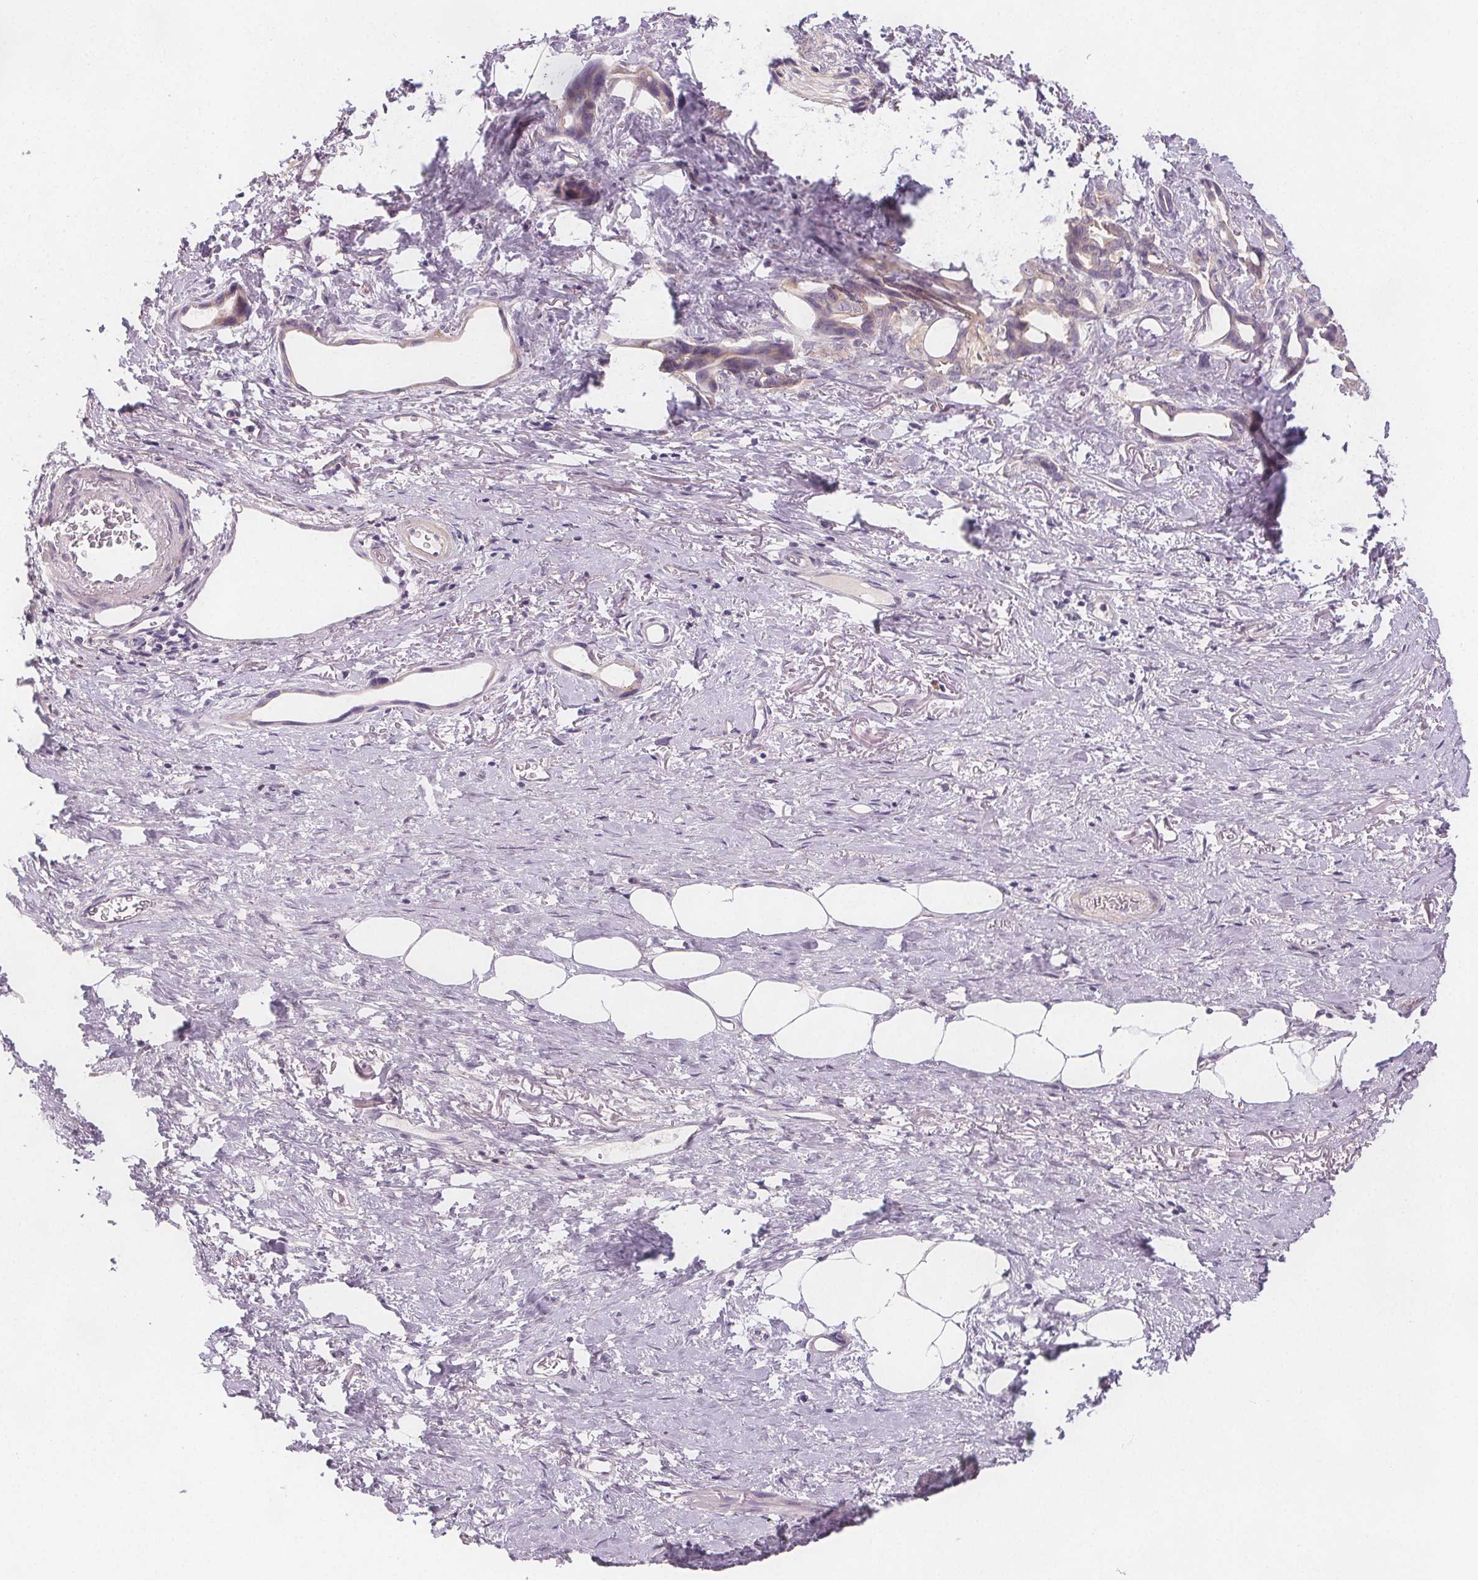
{"staining": {"intensity": "weak", "quantity": "<25%", "location": "cytoplasmic/membranous"}, "tissue": "stomach cancer", "cell_type": "Tumor cells", "image_type": "cancer", "snomed": [{"axis": "morphology", "description": "Adenocarcinoma, NOS"}, {"axis": "topography", "description": "Stomach, upper"}], "caption": "Stomach adenocarcinoma was stained to show a protein in brown. There is no significant staining in tumor cells. The staining is performed using DAB (3,3'-diaminobenzidine) brown chromogen with nuclei counter-stained in using hematoxylin.", "gene": "VNN1", "patient": {"sex": "male", "age": 62}}